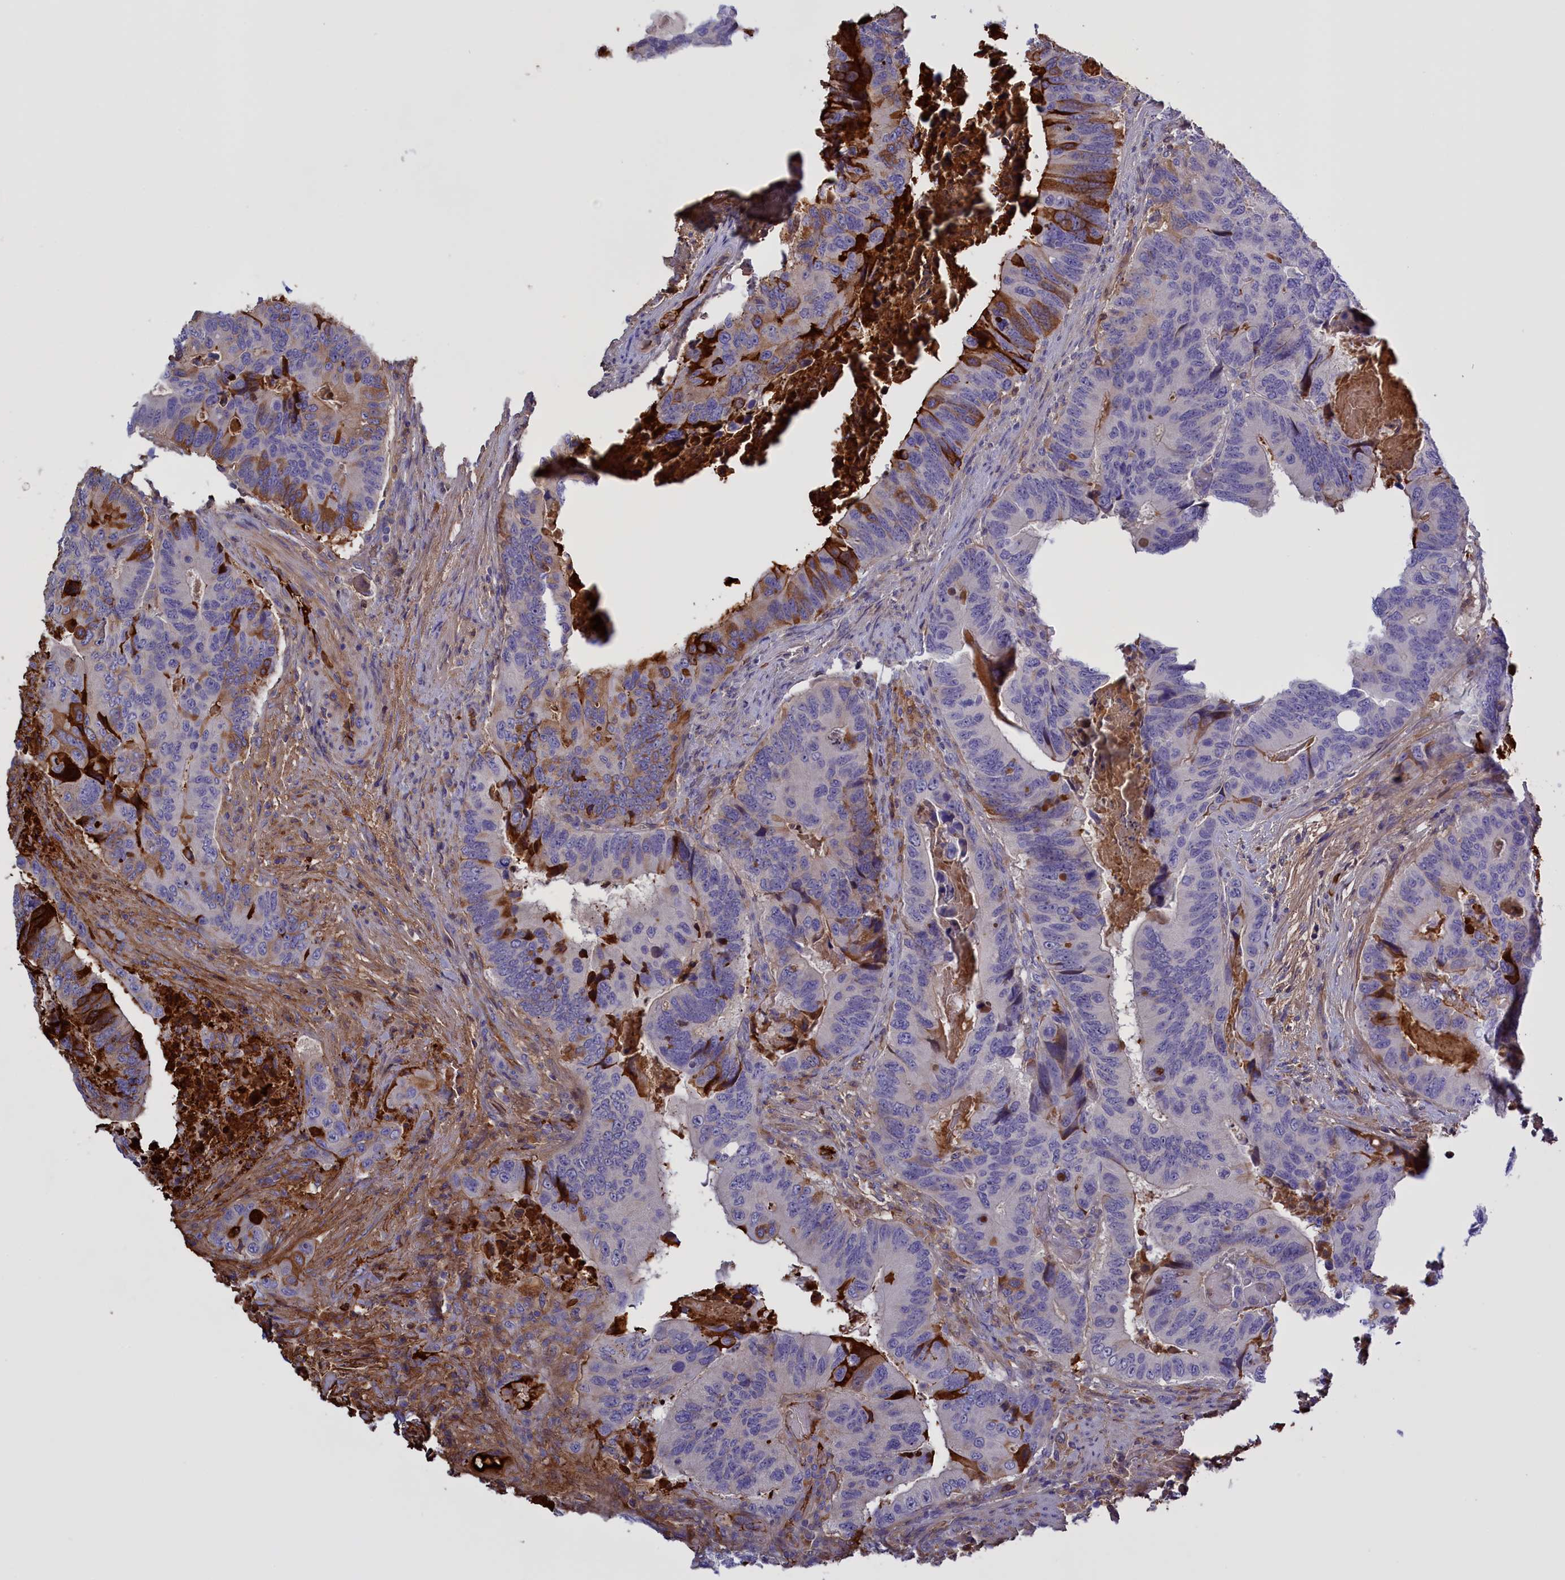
{"staining": {"intensity": "negative", "quantity": "none", "location": "none"}, "tissue": "colorectal cancer", "cell_type": "Tumor cells", "image_type": "cancer", "snomed": [{"axis": "morphology", "description": "Adenocarcinoma, NOS"}, {"axis": "topography", "description": "Colon"}], "caption": "Immunohistochemistry photomicrograph of neoplastic tissue: colorectal adenocarcinoma stained with DAB (3,3'-diaminobenzidine) shows no significant protein staining in tumor cells.", "gene": "FAM149B1", "patient": {"sex": "male", "age": 84}}